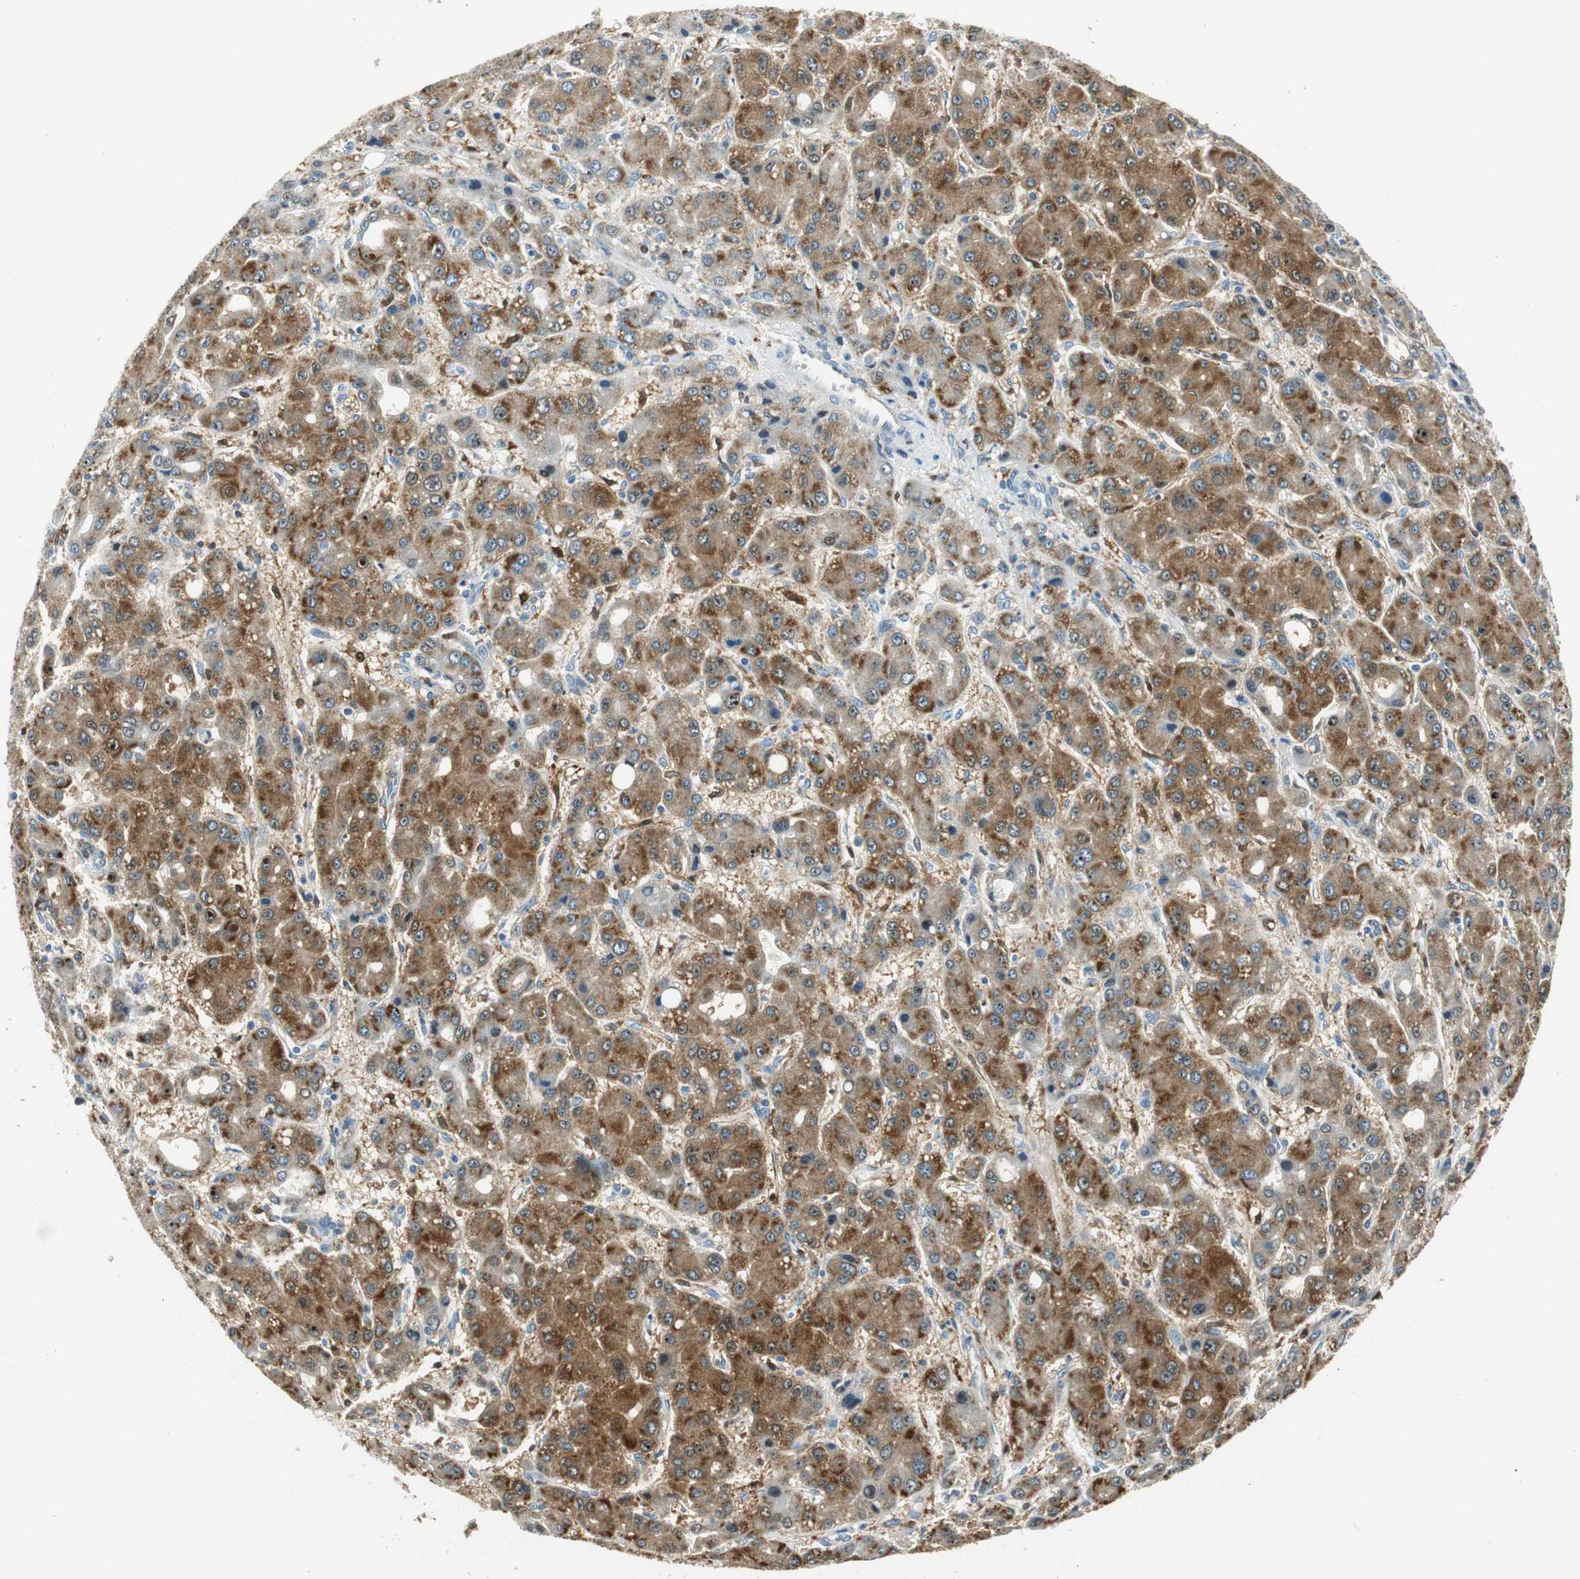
{"staining": {"intensity": "strong", "quantity": ">75%", "location": "cytoplasmic/membranous"}, "tissue": "liver cancer", "cell_type": "Tumor cells", "image_type": "cancer", "snomed": [{"axis": "morphology", "description": "Carcinoma, Hepatocellular, NOS"}, {"axis": "topography", "description": "Liver"}], "caption": "Hepatocellular carcinoma (liver) was stained to show a protein in brown. There is high levels of strong cytoplasmic/membranous positivity in approximately >75% of tumor cells. (DAB (3,3'-diaminobenzidine) IHC, brown staining for protein, blue staining for nuclei).", "gene": "ME1", "patient": {"sex": "male", "age": 55}}